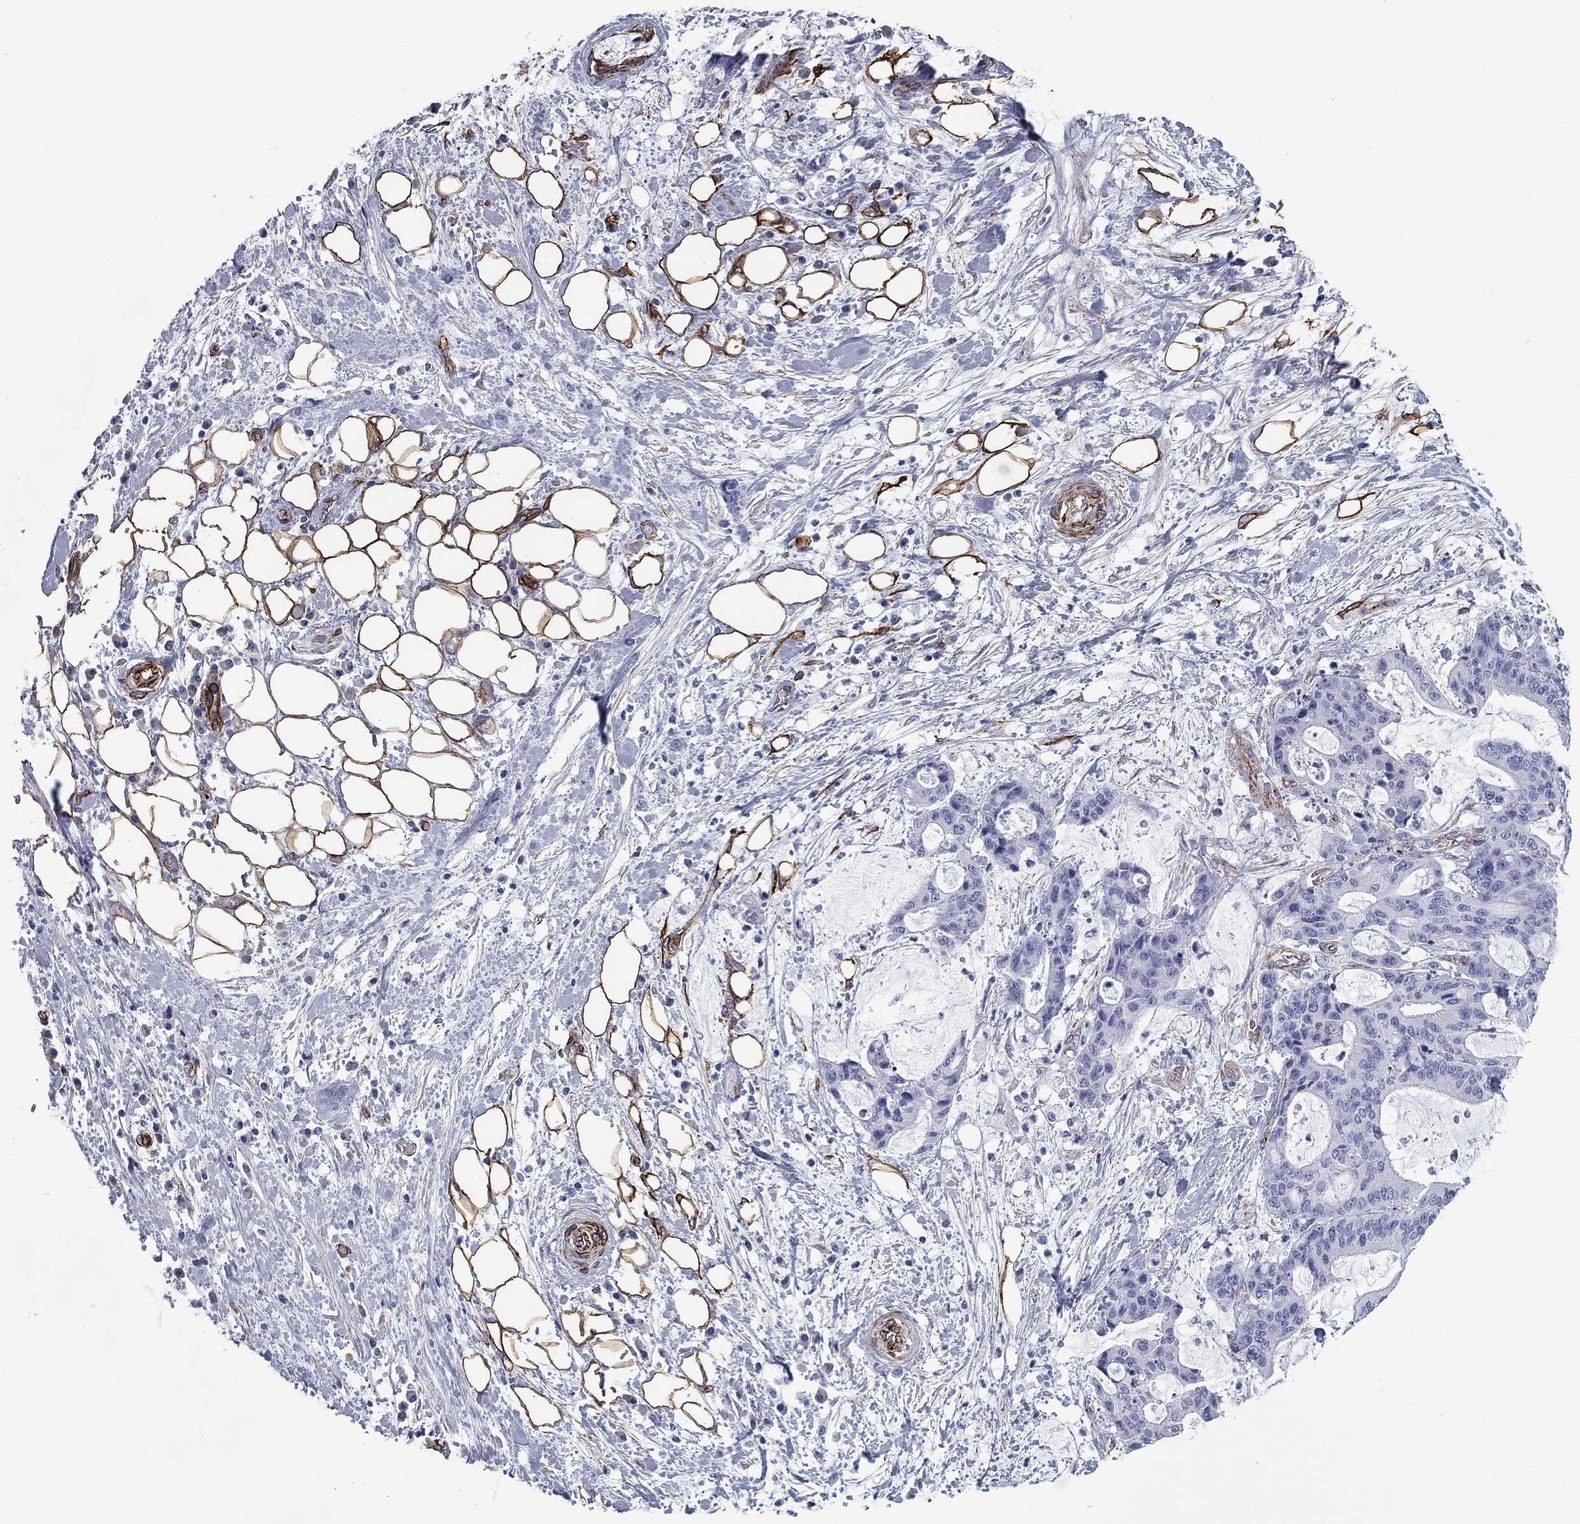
{"staining": {"intensity": "negative", "quantity": "none", "location": "none"}, "tissue": "liver cancer", "cell_type": "Tumor cells", "image_type": "cancer", "snomed": [{"axis": "morphology", "description": "Cholangiocarcinoma"}, {"axis": "topography", "description": "Liver"}], "caption": "The immunohistochemistry (IHC) histopathology image has no significant positivity in tumor cells of liver cancer tissue.", "gene": "CAVIN3", "patient": {"sex": "female", "age": 73}}